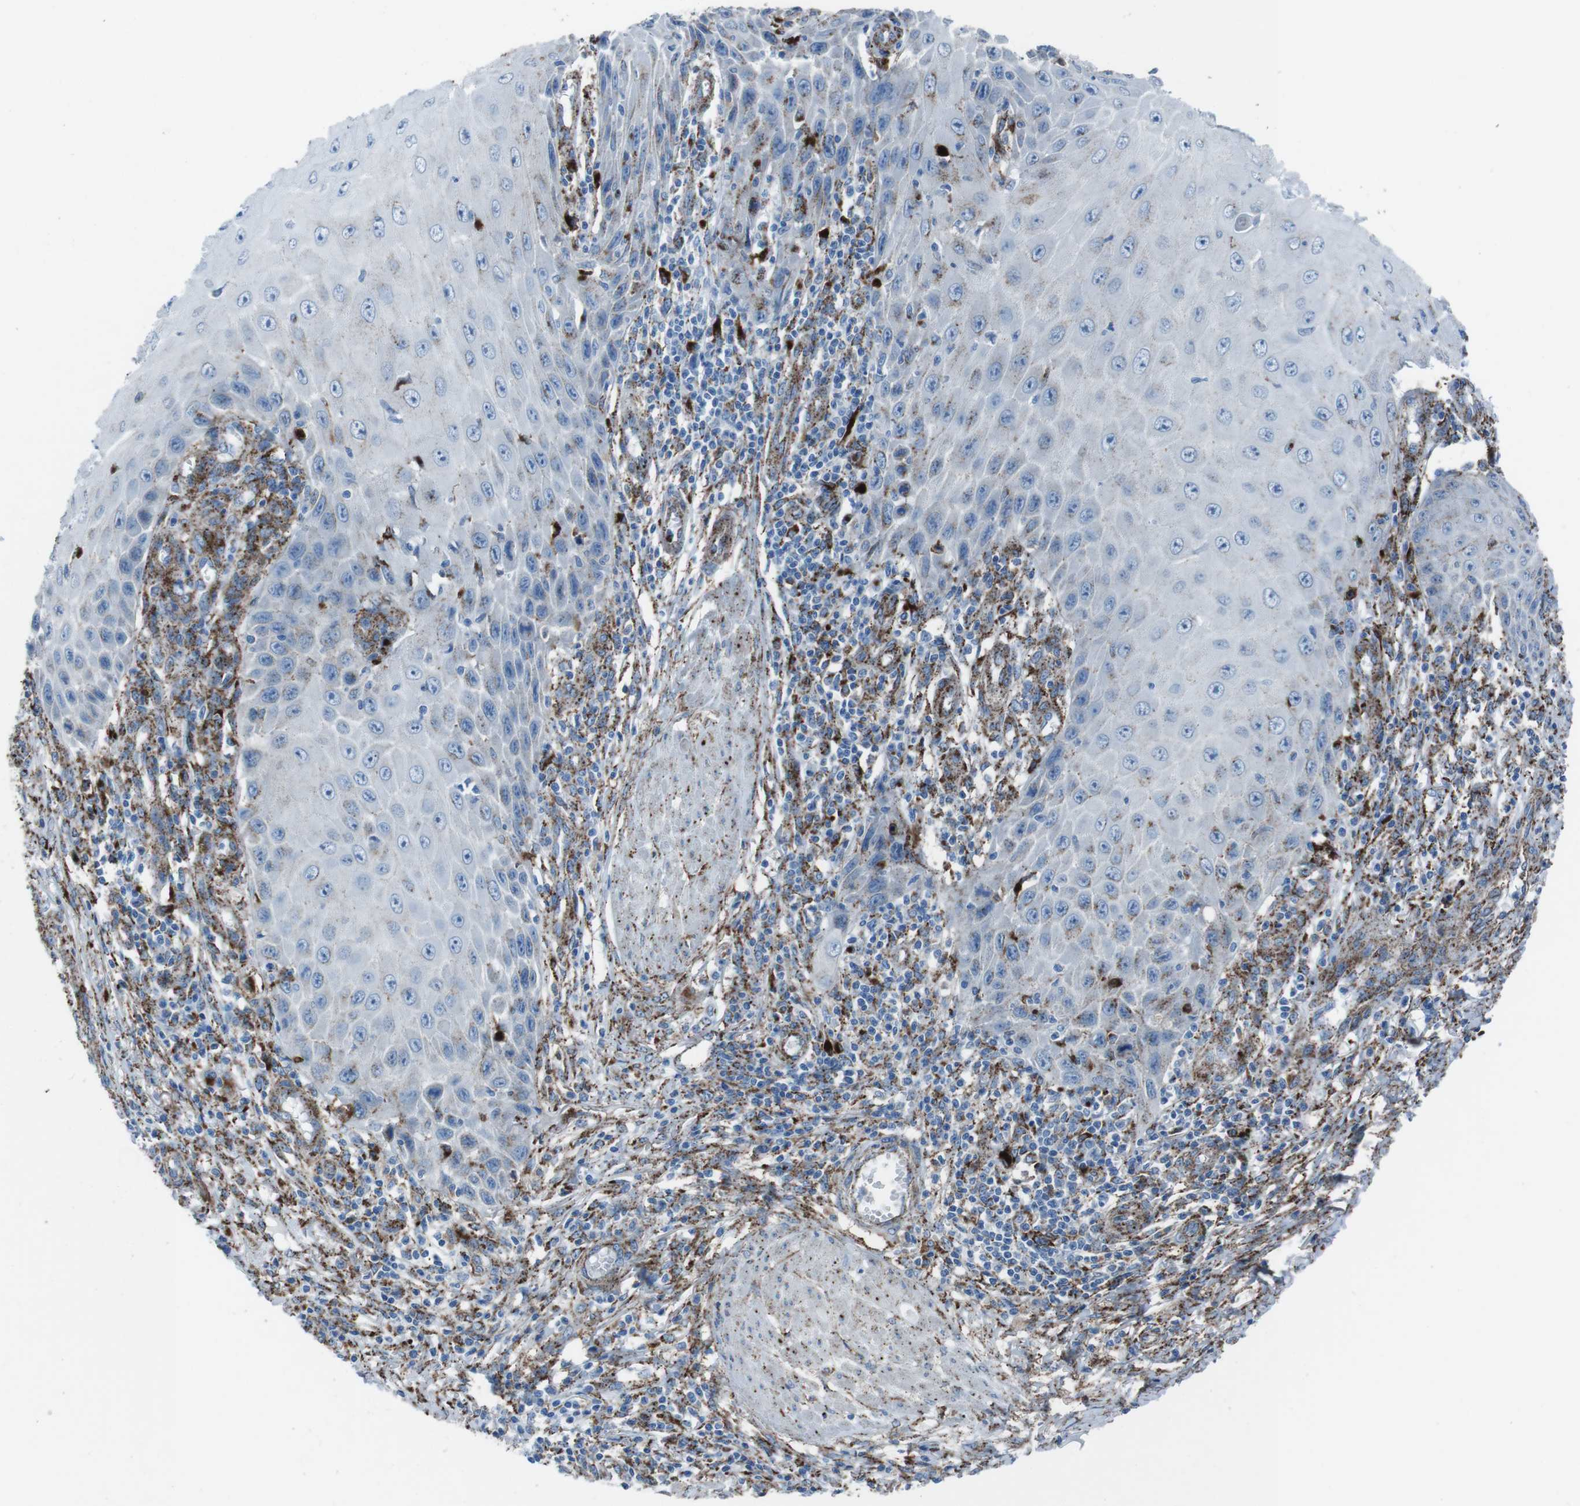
{"staining": {"intensity": "moderate", "quantity": "<25%", "location": "cytoplasmic/membranous"}, "tissue": "skin cancer", "cell_type": "Tumor cells", "image_type": "cancer", "snomed": [{"axis": "morphology", "description": "Squamous cell carcinoma, NOS"}, {"axis": "topography", "description": "Skin"}], "caption": "Human skin cancer stained with a protein marker shows moderate staining in tumor cells.", "gene": "SCARB2", "patient": {"sex": "female", "age": 73}}